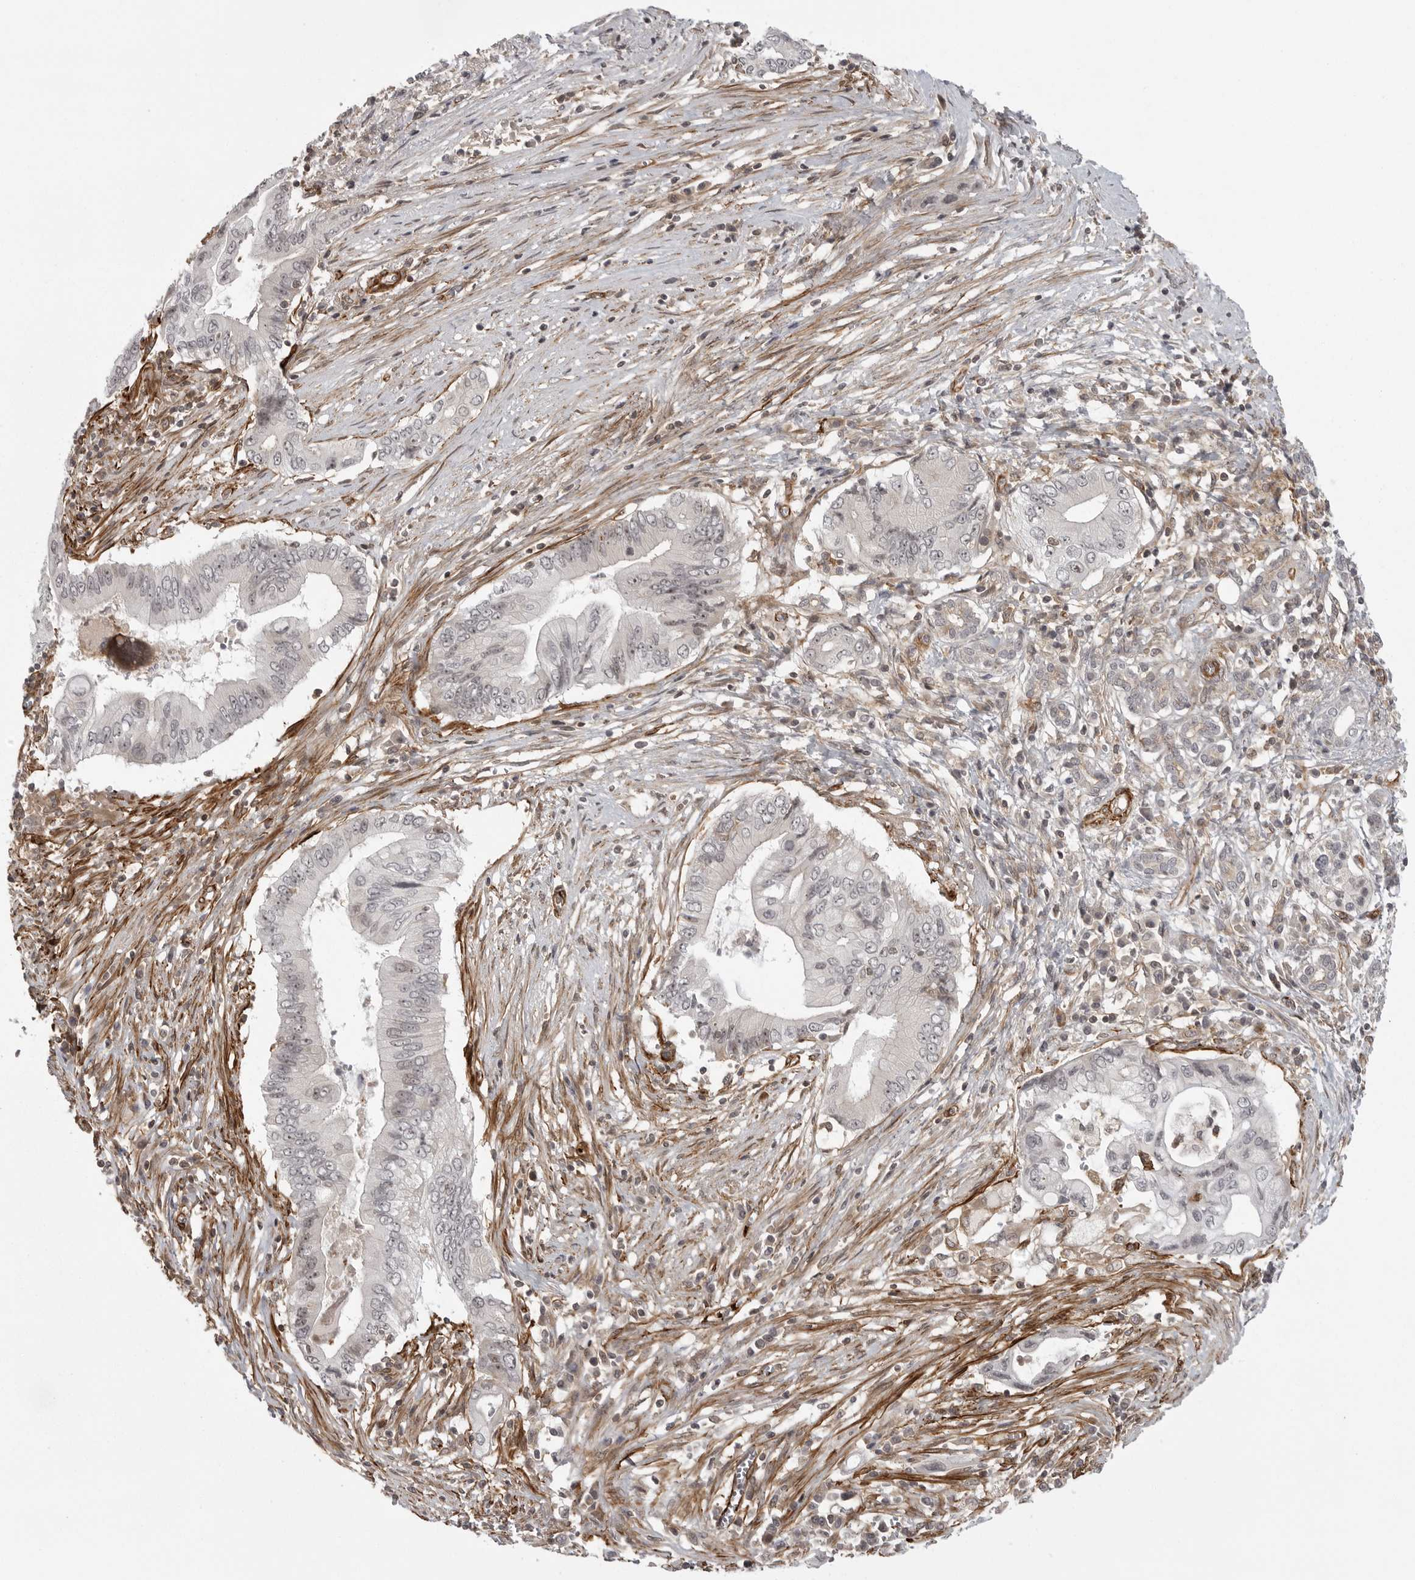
{"staining": {"intensity": "weak", "quantity": "<25%", "location": "nuclear"}, "tissue": "pancreatic cancer", "cell_type": "Tumor cells", "image_type": "cancer", "snomed": [{"axis": "morphology", "description": "Adenocarcinoma, NOS"}, {"axis": "topography", "description": "Pancreas"}], "caption": "High magnification brightfield microscopy of pancreatic cancer stained with DAB (3,3'-diaminobenzidine) (brown) and counterstained with hematoxylin (blue): tumor cells show no significant expression.", "gene": "TUT4", "patient": {"sex": "male", "age": 78}}